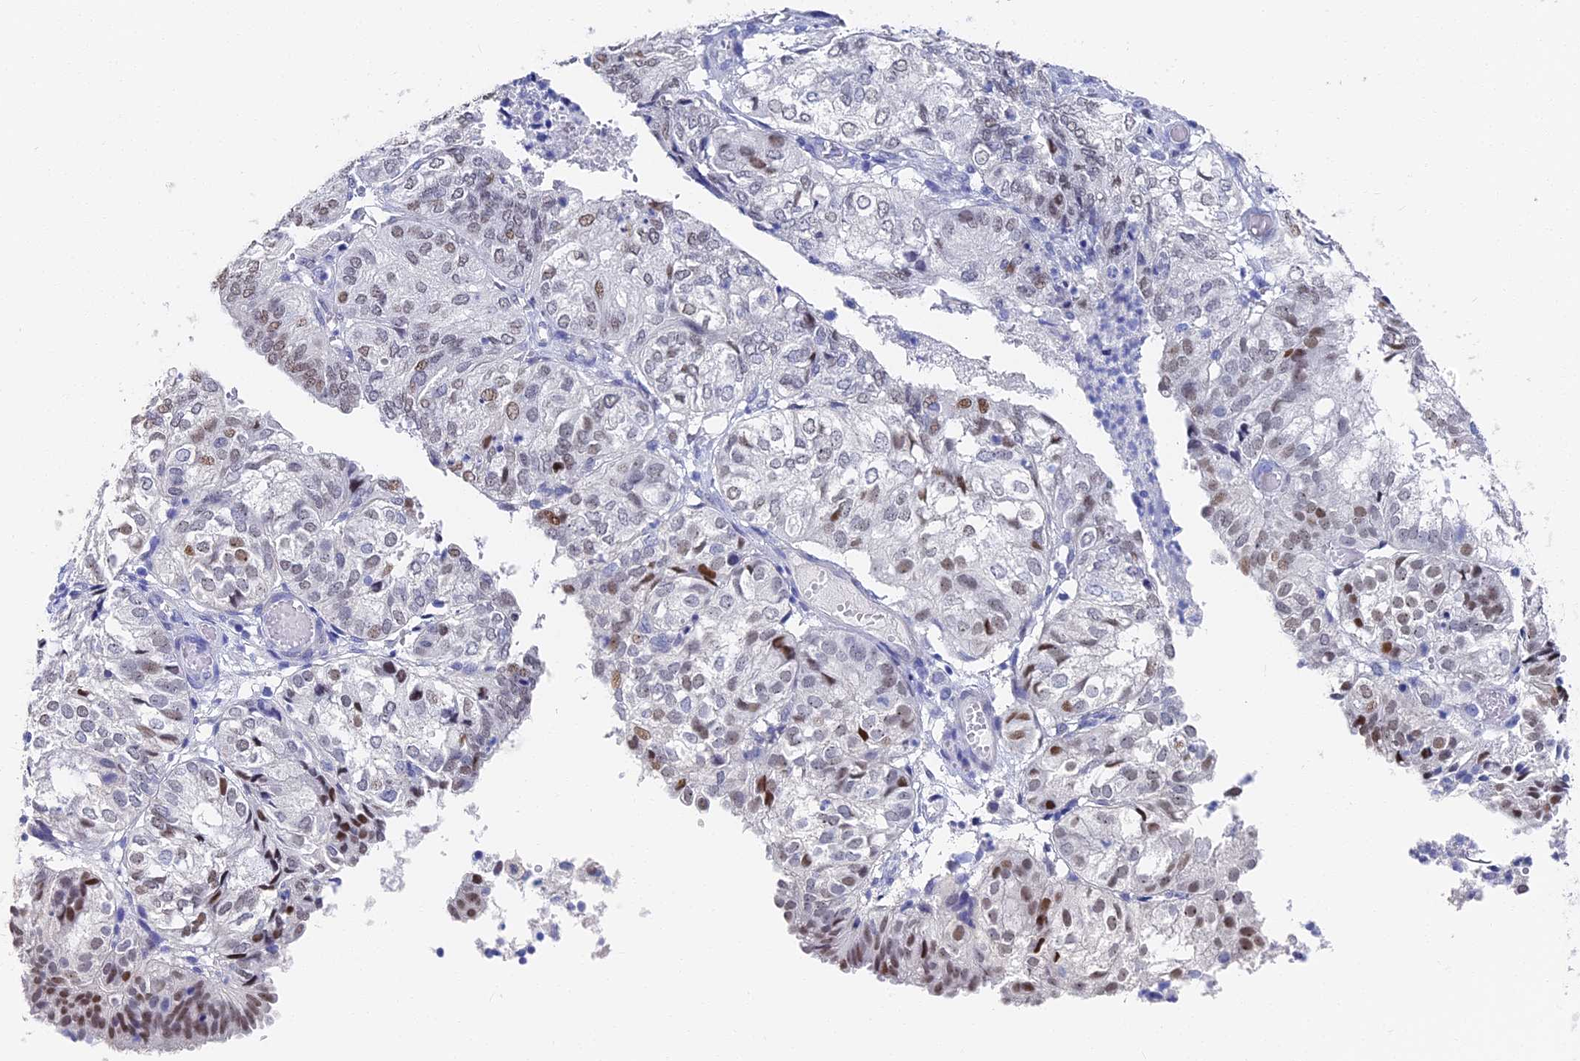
{"staining": {"intensity": "moderate", "quantity": "25%-75%", "location": "nuclear"}, "tissue": "endometrial cancer", "cell_type": "Tumor cells", "image_type": "cancer", "snomed": [{"axis": "morphology", "description": "Adenocarcinoma, NOS"}, {"axis": "topography", "description": "Uterus"}], "caption": "Endometrial cancer stained for a protein exhibits moderate nuclear positivity in tumor cells.", "gene": "VPS33B", "patient": {"sex": "female", "age": 60}}